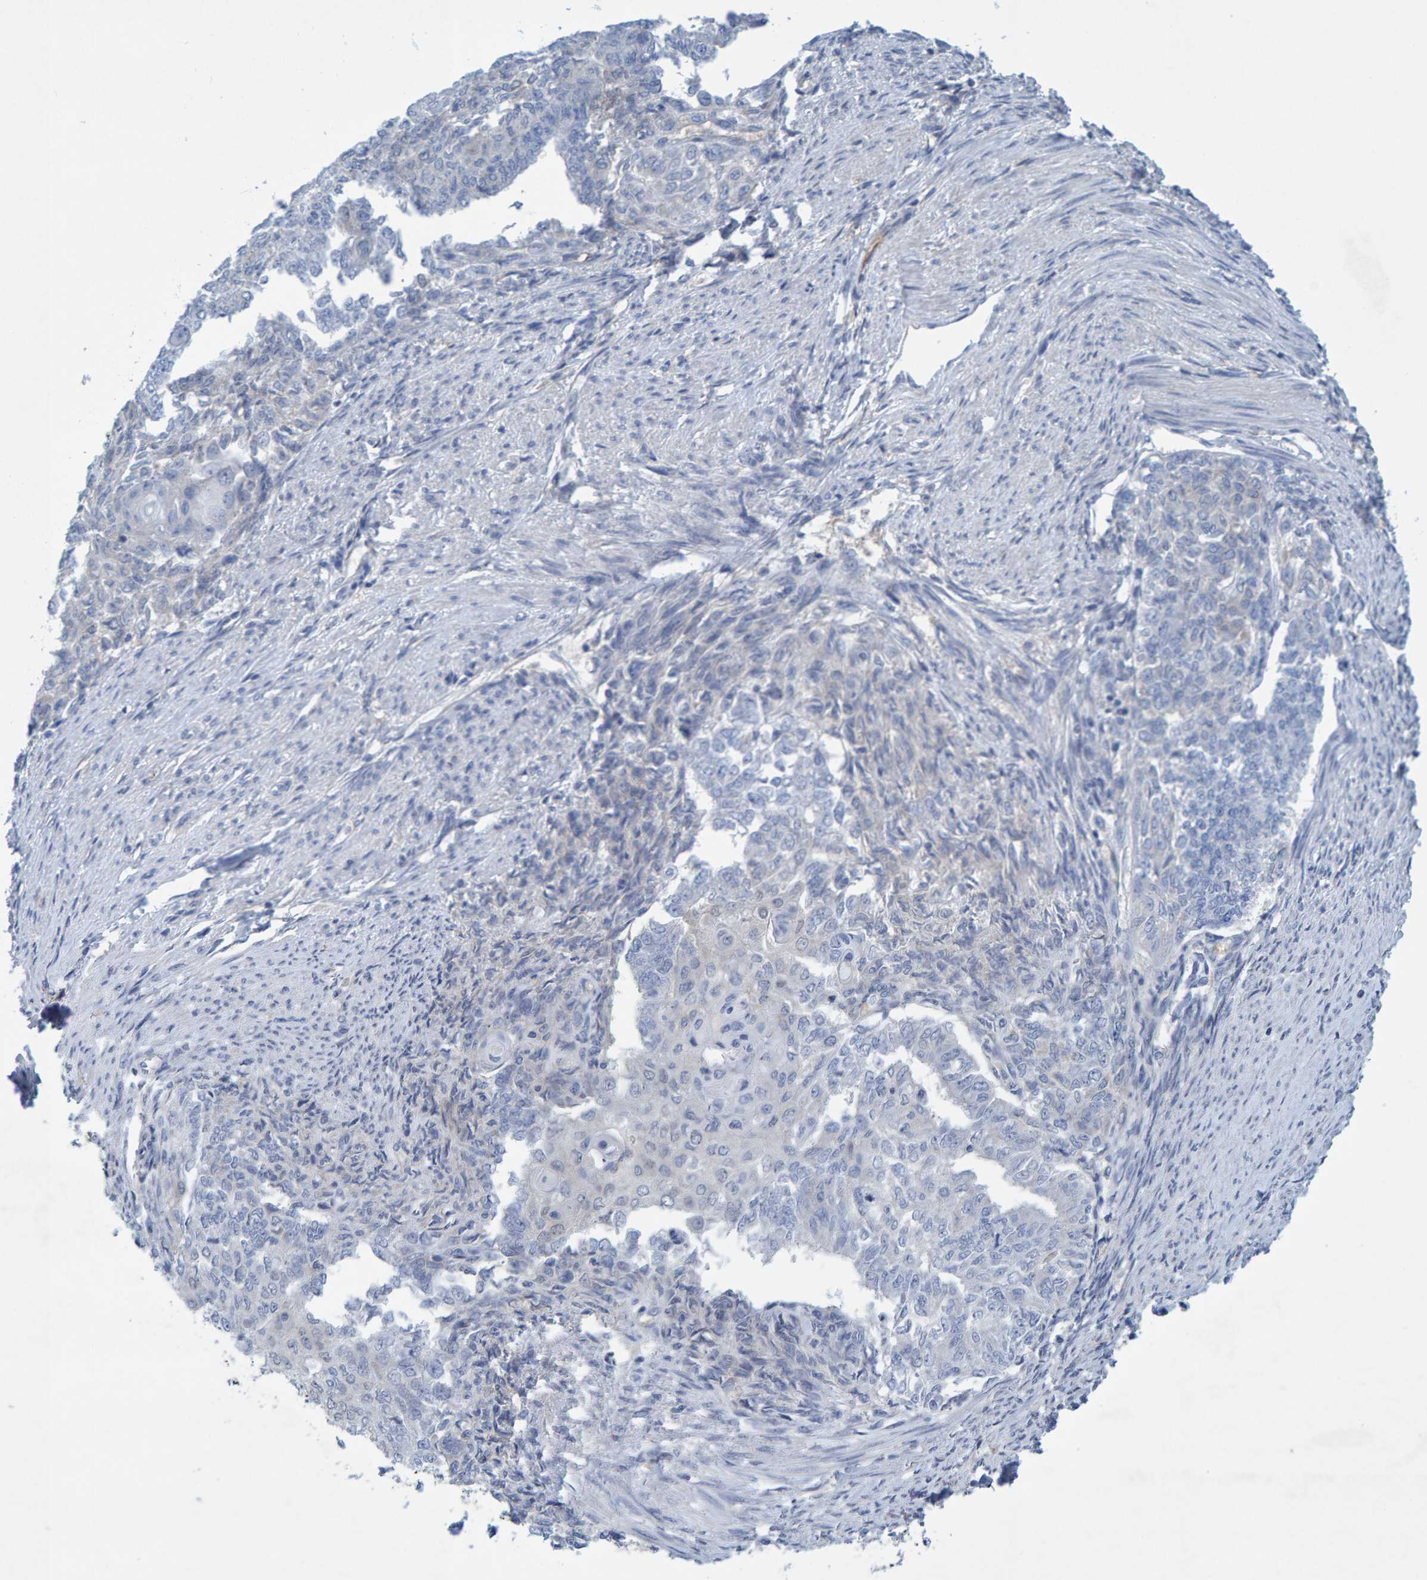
{"staining": {"intensity": "negative", "quantity": "none", "location": "none"}, "tissue": "endometrial cancer", "cell_type": "Tumor cells", "image_type": "cancer", "snomed": [{"axis": "morphology", "description": "Adenocarcinoma, NOS"}, {"axis": "topography", "description": "Endometrium"}], "caption": "An IHC image of endometrial cancer (adenocarcinoma) is shown. There is no staining in tumor cells of endometrial cancer (adenocarcinoma).", "gene": "ALAD", "patient": {"sex": "female", "age": 32}}